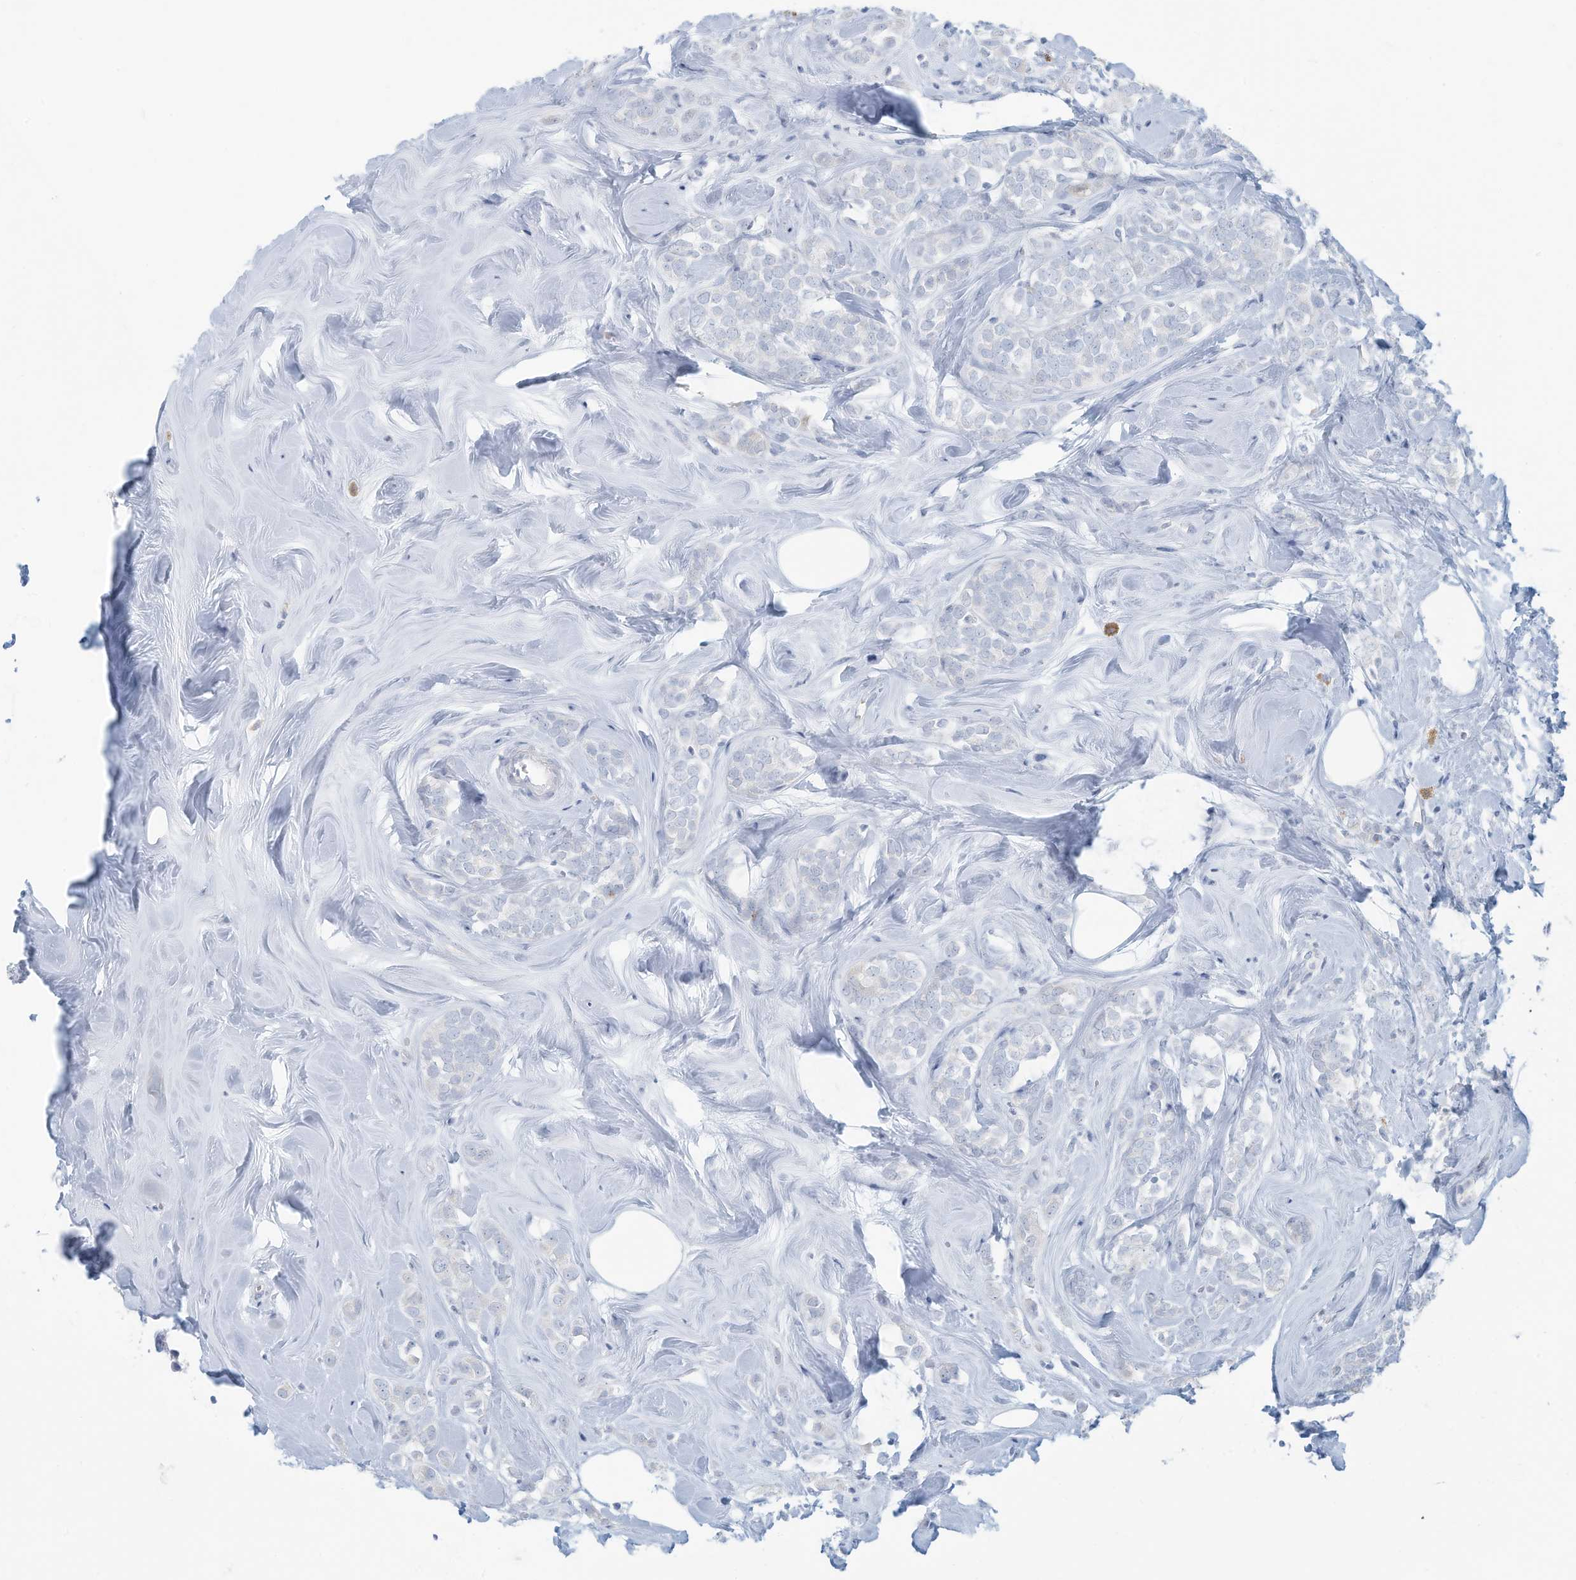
{"staining": {"intensity": "negative", "quantity": "none", "location": "none"}, "tissue": "breast cancer", "cell_type": "Tumor cells", "image_type": "cancer", "snomed": [{"axis": "morphology", "description": "Lobular carcinoma"}, {"axis": "topography", "description": "Breast"}], "caption": "There is no significant expression in tumor cells of breast cancer.", "gene": "ERI2", "patient": {"sex": "female", "age": 47}}